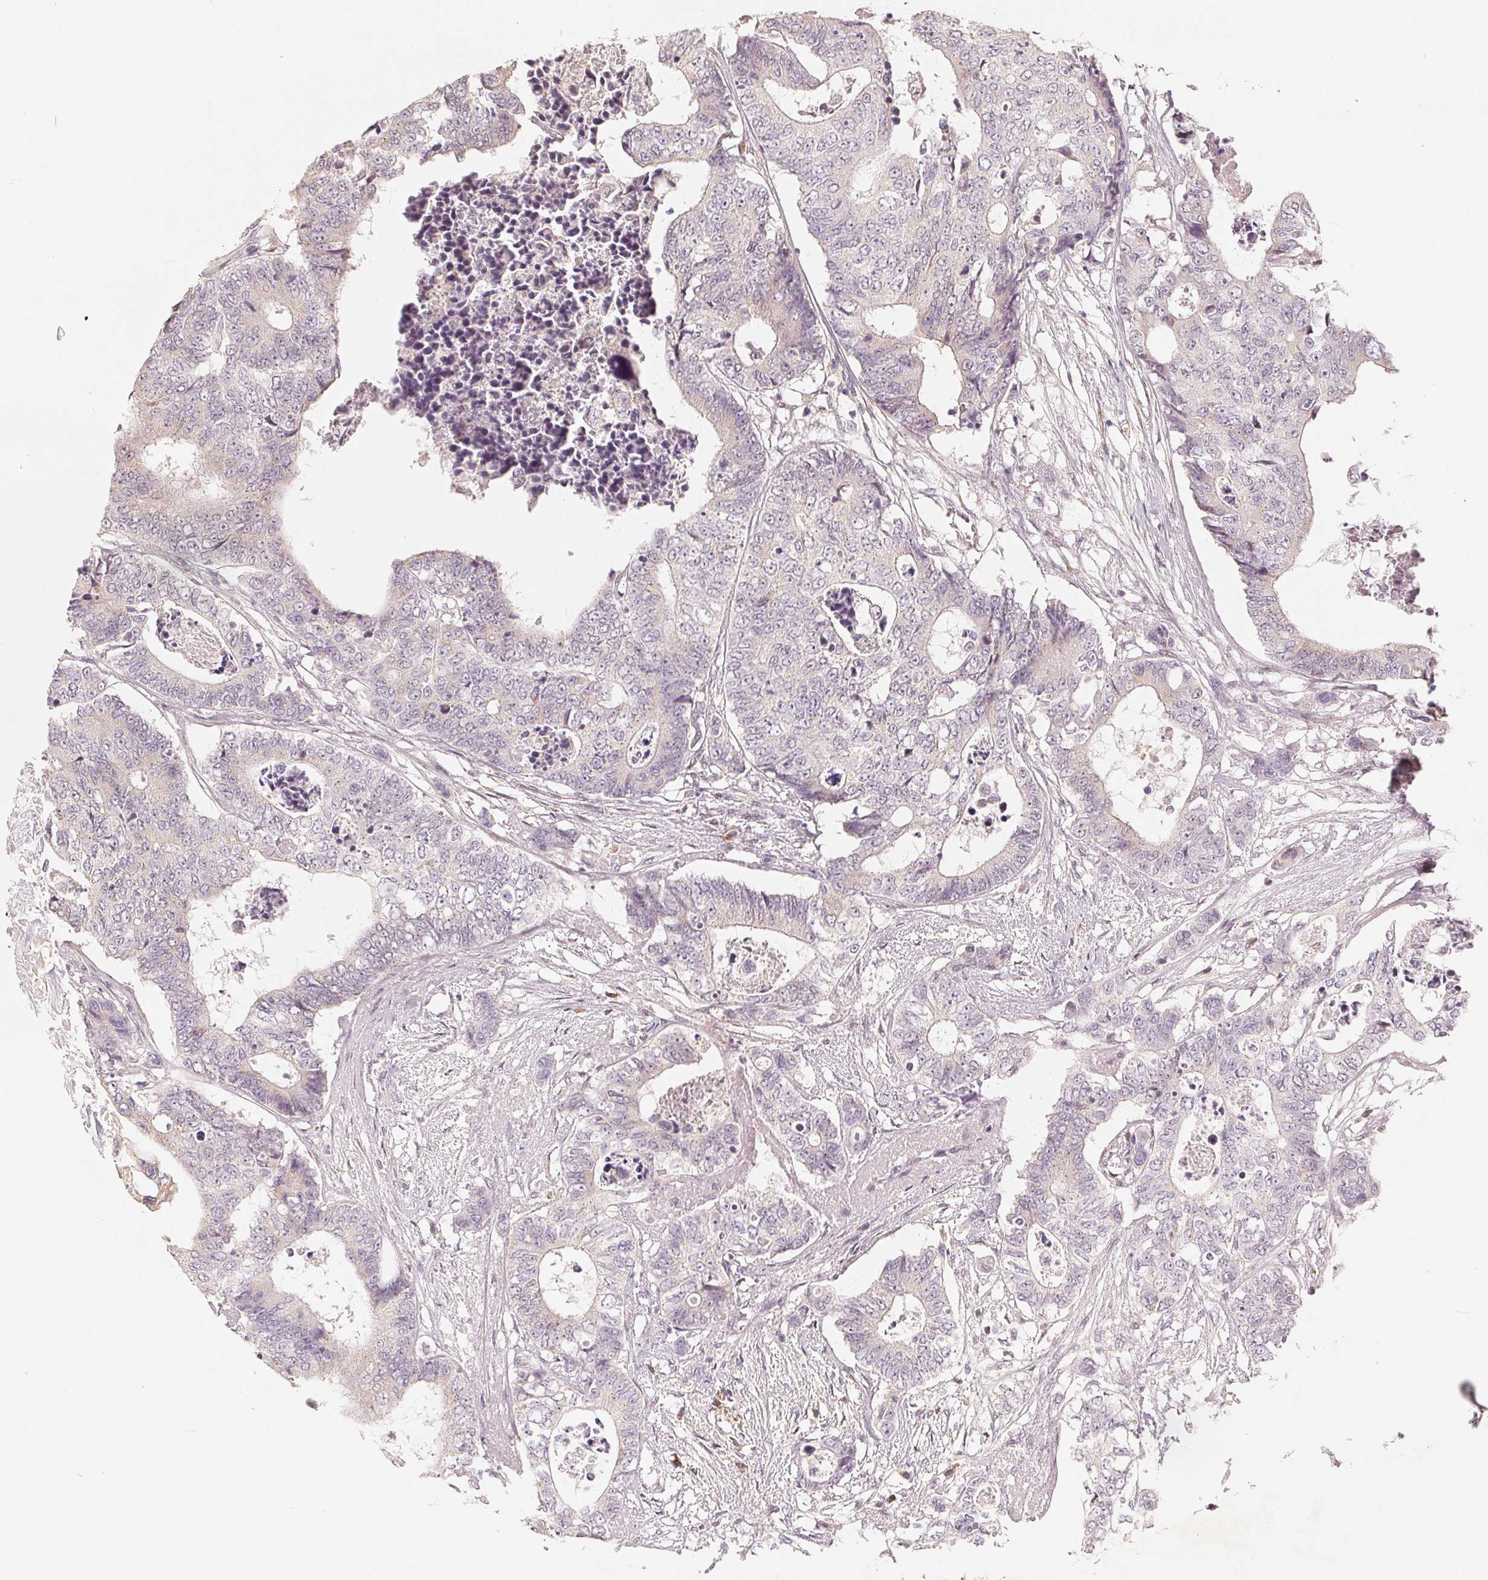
{"staining": {"intensity": "negative", "quantity": "none", "location": "none"}, "tissue": "colorectal cancer", "cell_type": "Tumor cells", "image_type": "cancer", "snomed": [{"axis": "morphology", "description": "Adenocarcinoma, NOS"}, {"axis": "topography", "description": "Colon"}], "caption": "Colorectal cancer (adenocarcinoma) stained for a protein using immunohistochemistry (IHC) reveals no expression tumor cells.", "gene": "TMSB15B", "patient": {"sex": "female", "age": 48}}